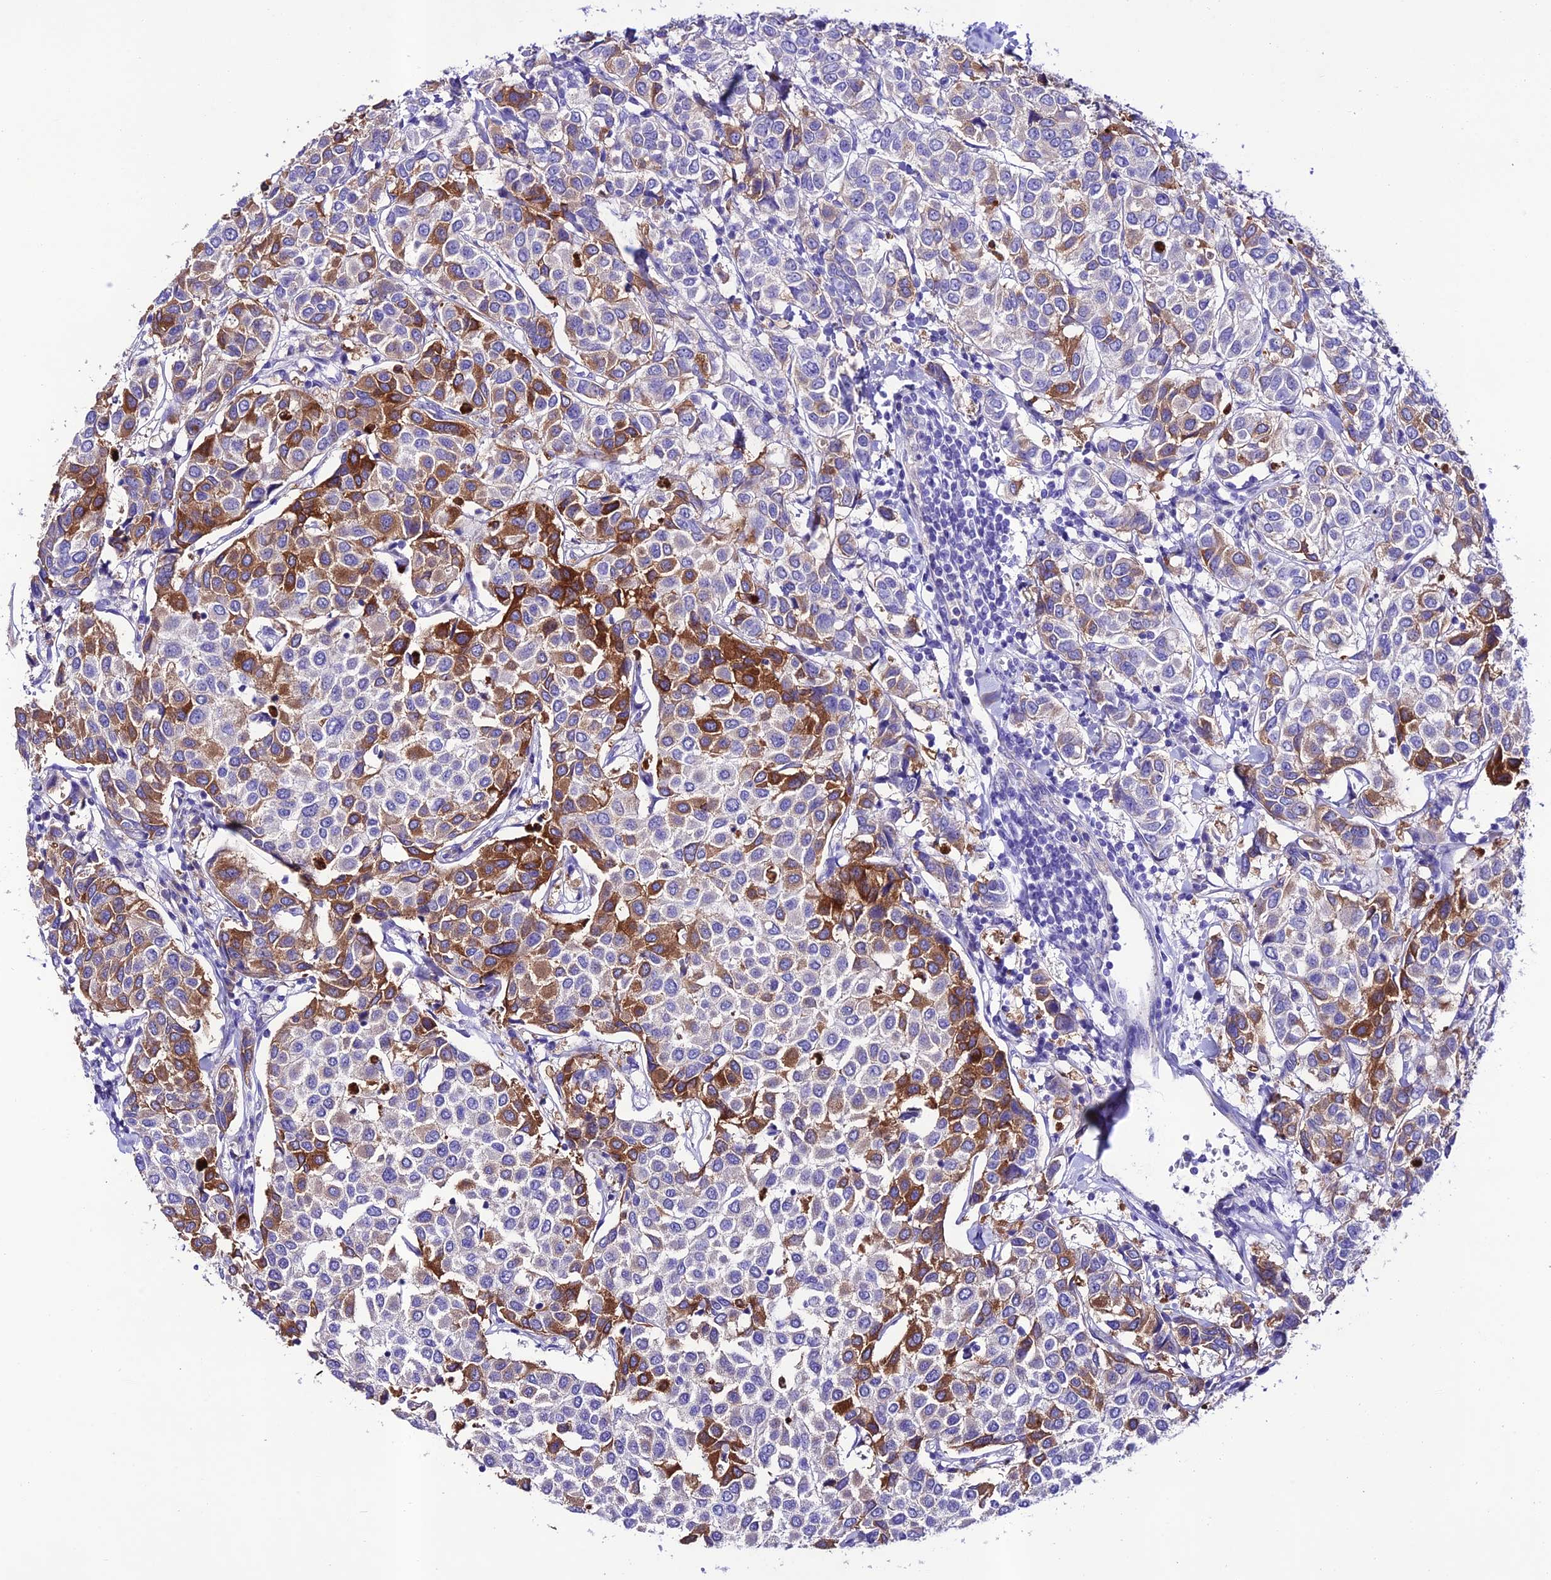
{"staining": {"intensity": "strong", "quantity": "<25%", "location": "cytoplasmic/membranous"}, "tissue": "breast cancer", "cell_type": "Tumor cells", "image_type": "cancer", "snomed": [{"axis": "morphology", "description": "Duct carcinoma"}, {"axis": "topography", "description": "Breast"}], "caption": "Protein staining of breast invasive ductal carcinoma tissue reveals strong cytoplasmic/membranous staining in about <25% of tumor cells.", "gene": "NLRP6", "patient": {"sex": "female", "age": 55}}